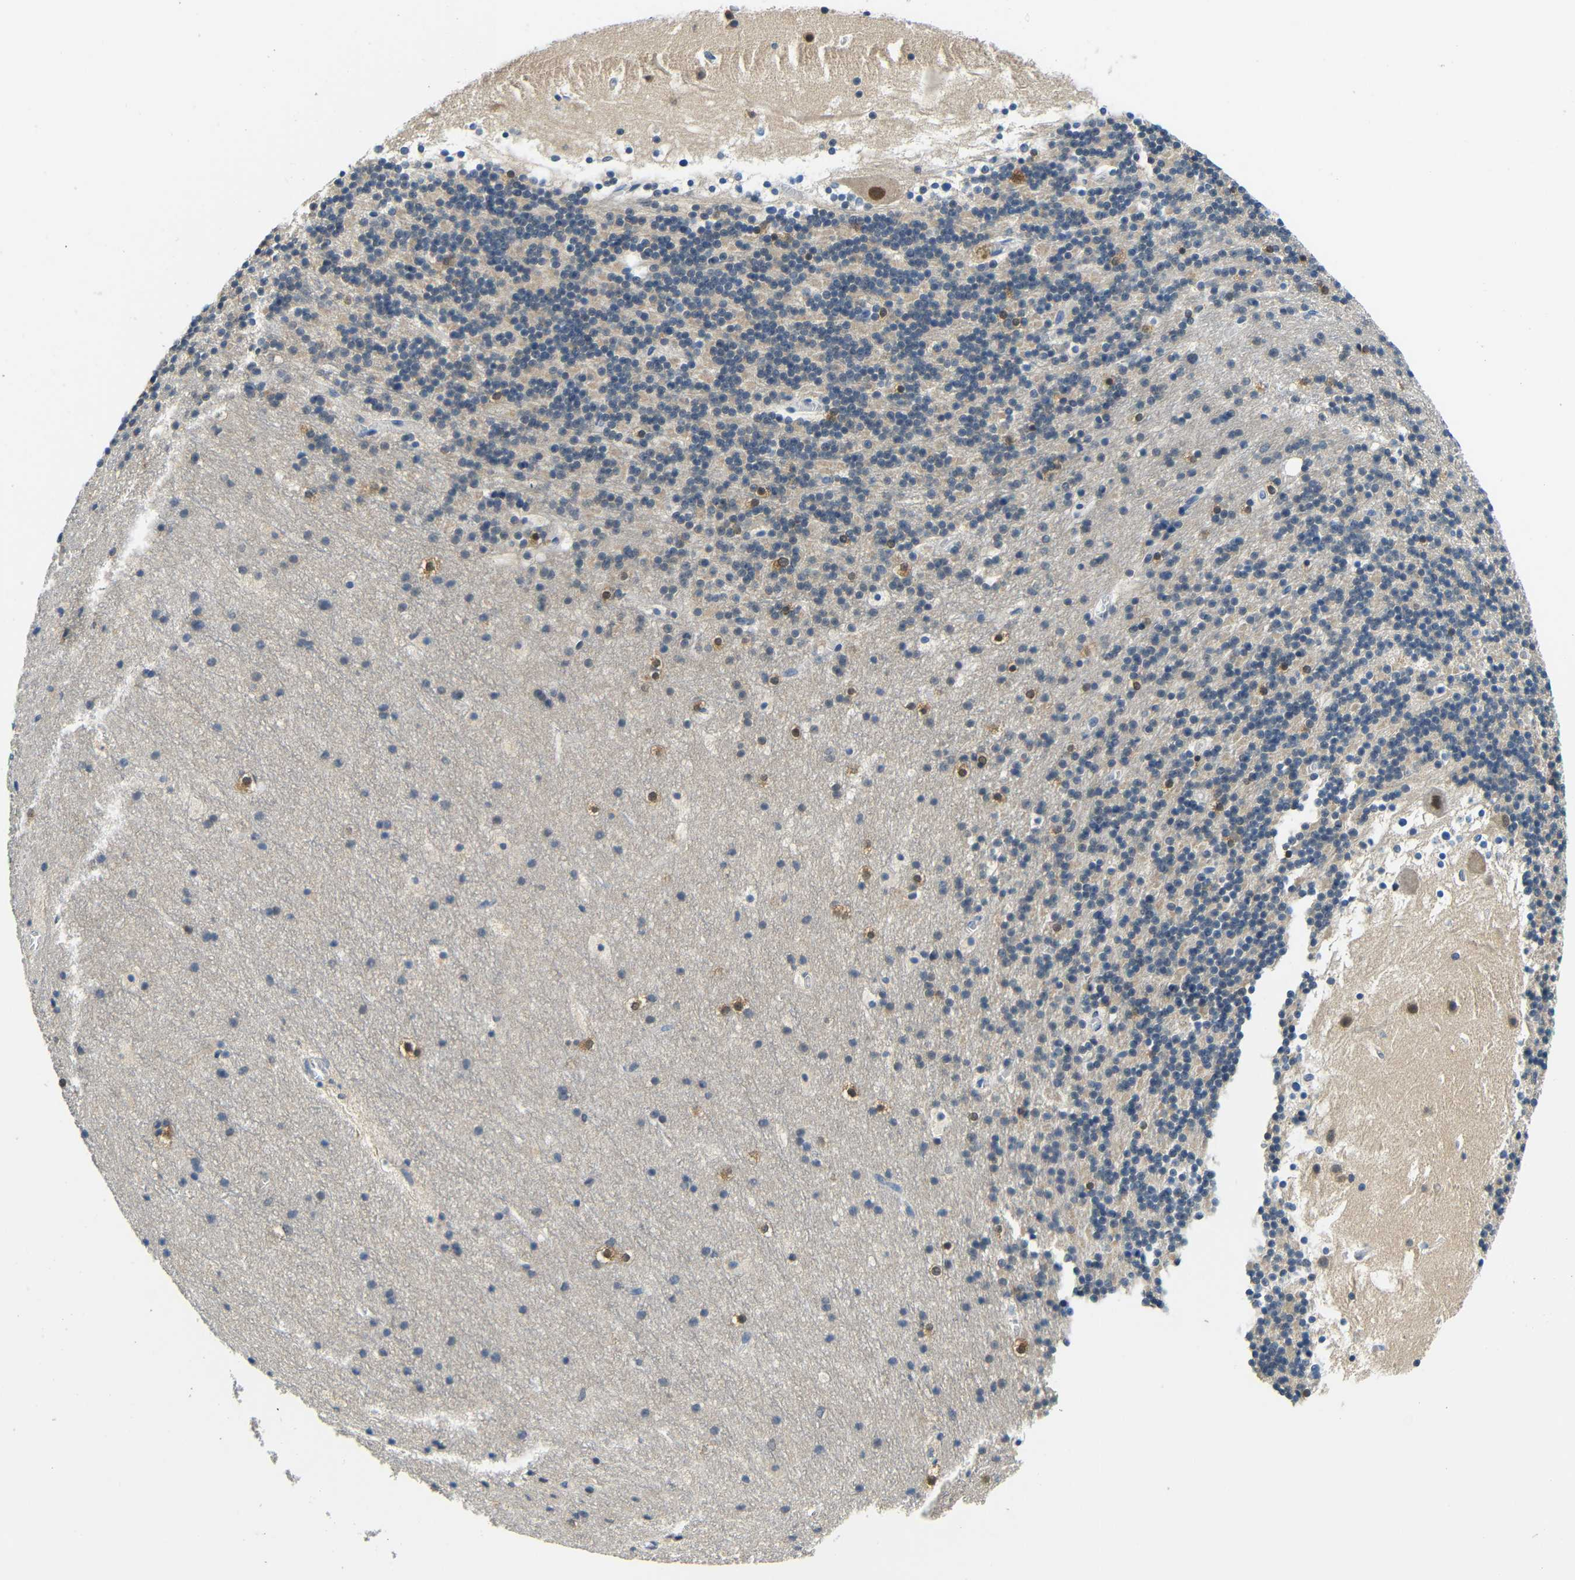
{"staining": {"intensity": "weak", "quantity": "<25%", "location": "cytoplasmic/membranous,nuclear"}, "tissue": "cerebellum", "cell_type": "Cells in granular layer", "image_type": "normal", "snomed": [{"axis": "morphology", "description": "Normal tissue, NOS"}, {"axis": "topography", "description": "Cerebellum"}], "caption": "Cerebellum was stained to show a protein in brown. There is no significant expression in cells in granular layer. (Immunohistochemistry, brightfield microscopy, high magnification).", "gene": "ADAP1", "patient": {"sex": "male", "age": 45}}